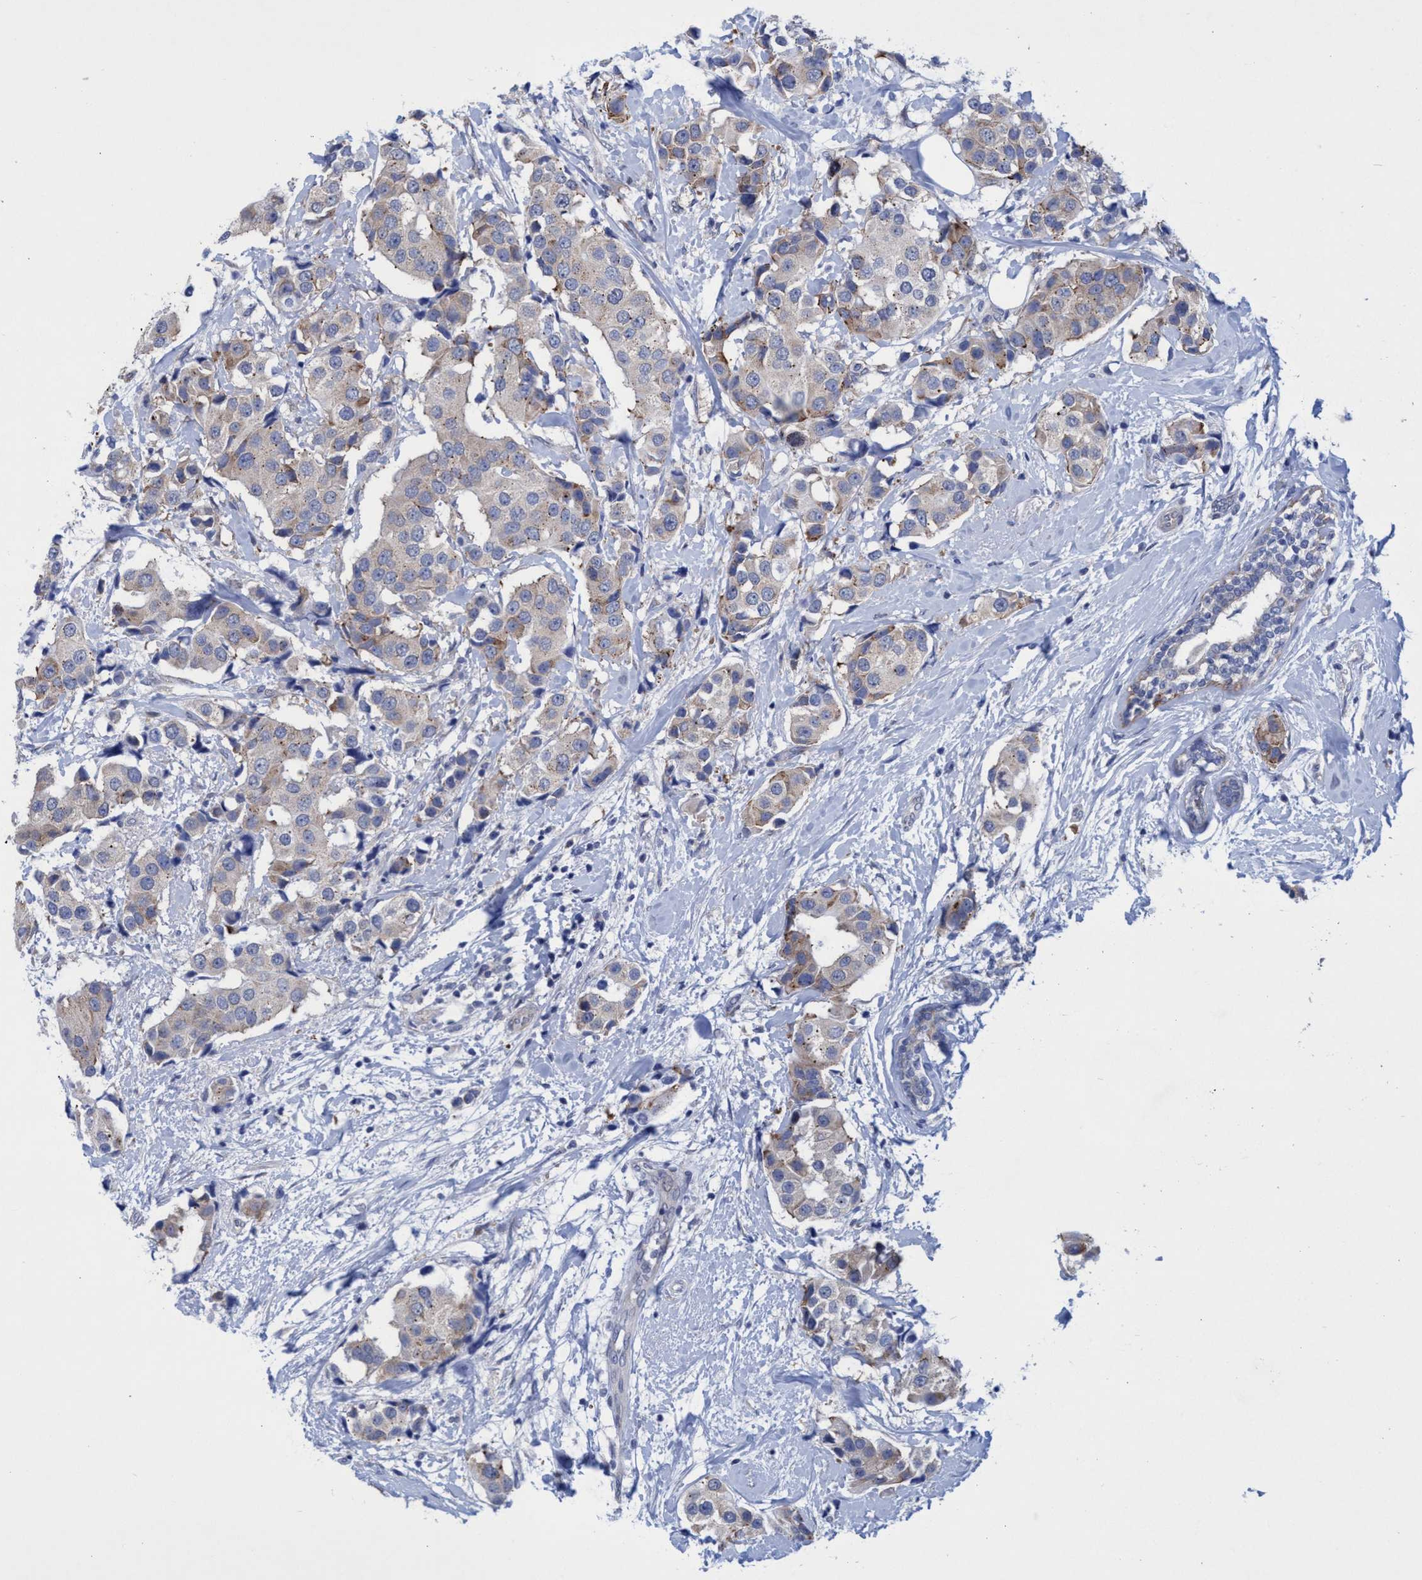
{"staining": {"intensity": "weak", "quantity": "25%-75%", "location": "cytoplasmic/membranous"}, "tissue": "breast cancer", "cell_type": "Tumor cells", "image_type": "cancer", "snomed": [{"axis": "morphology", "description": "Normal tissue, NOS"}, {"axis": "morphology", "description": "Duct carcinoma"}, {"axis": "topography", "description": "Breast"}], "caption": "Immunohistochemical staining of human breast cancer demonstrates low levels of weak cytoplasmic/membranous protein positivity in approximately 25%-75% of tumor cells.", "gene": "R3HCC1", "patient": {"sex": "female", "age": 39}}